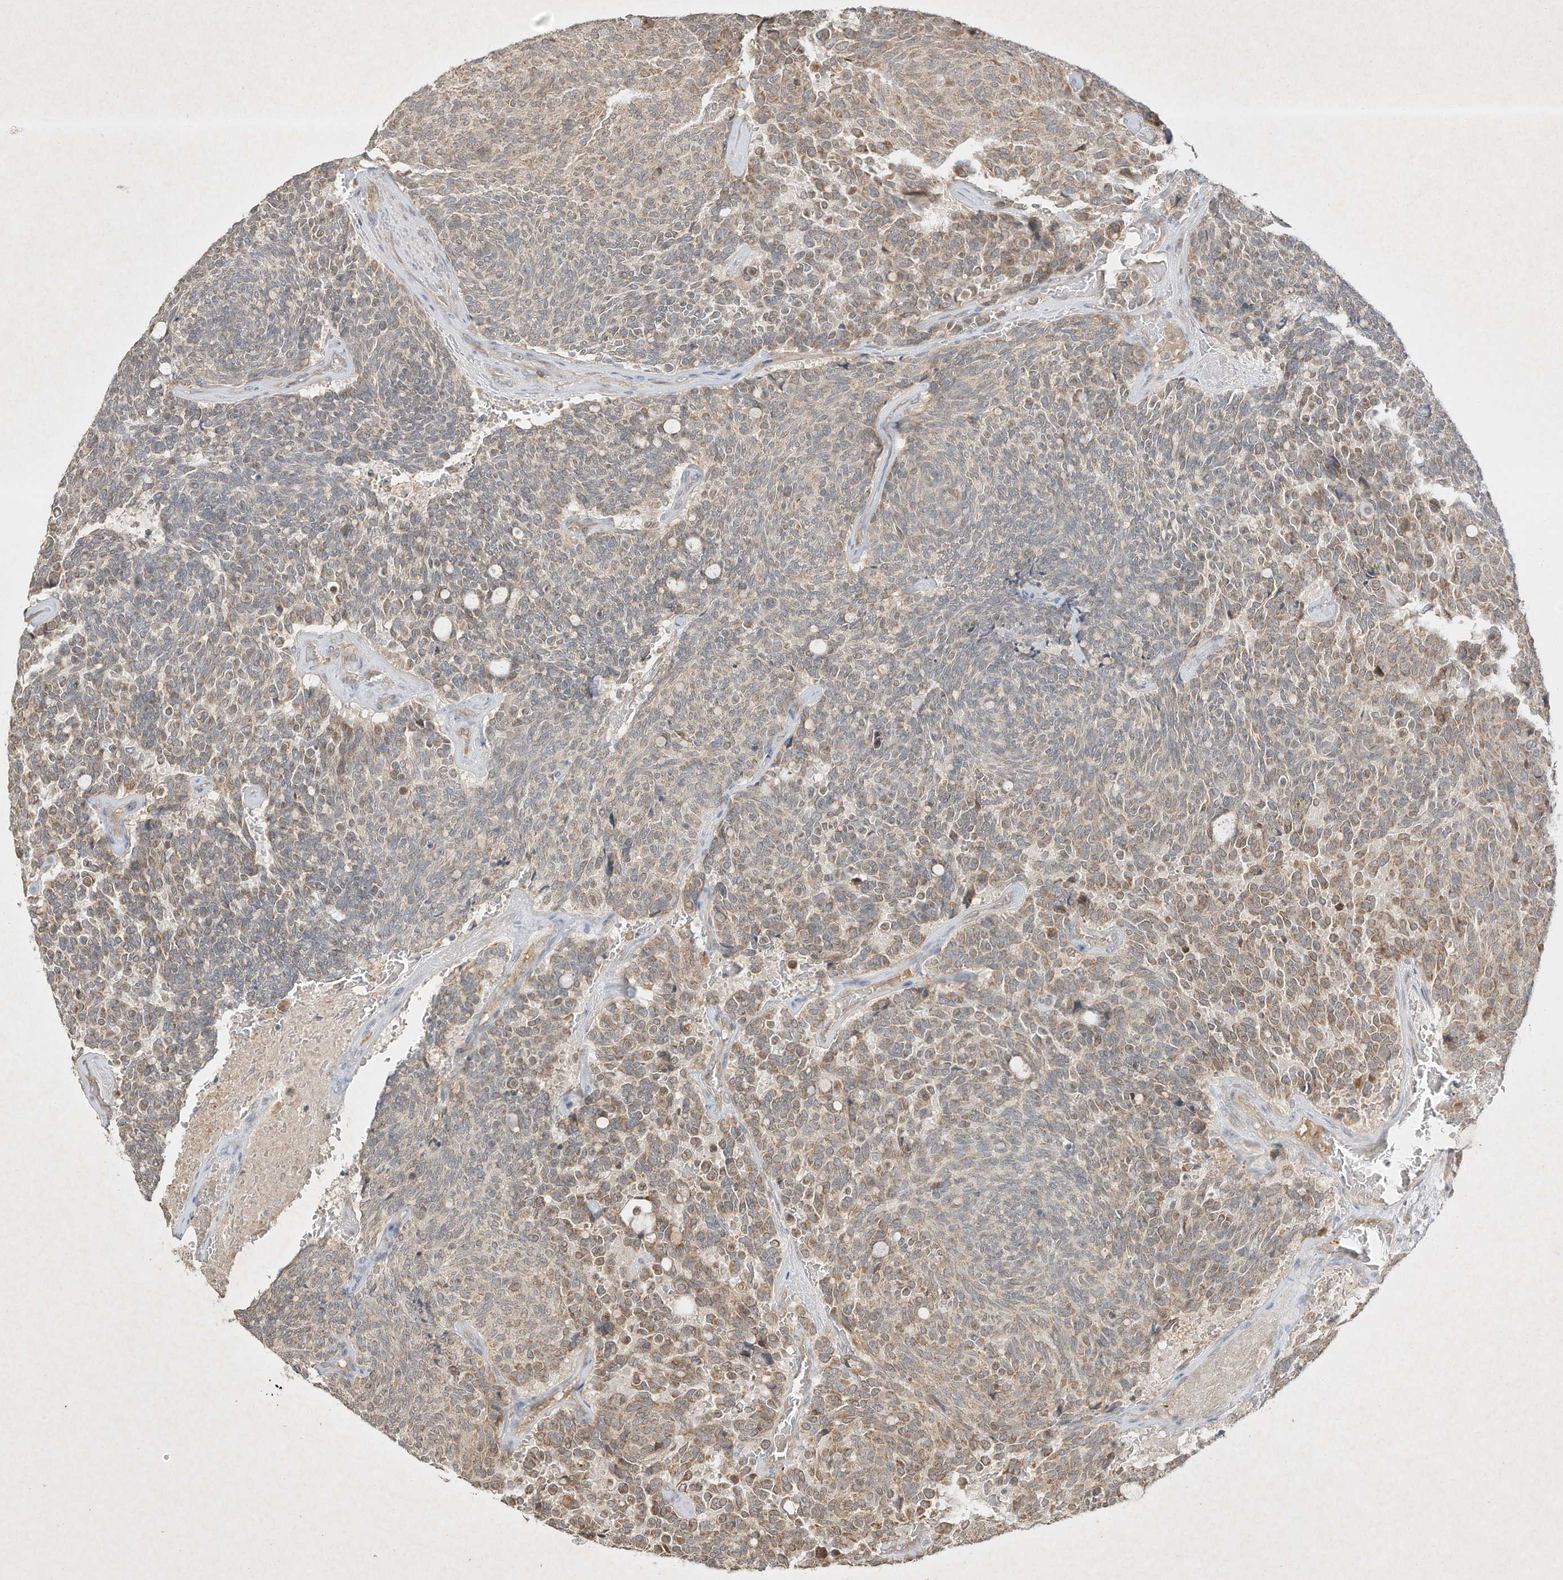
{"staining": {"intensity": "weak", "quantity": ">75%", "location": "cytoplasmic/membranous"}, "tissue": "carcinoid", "cell_type": "Tumor cells", "image_type": "cancer", "snomed": [{"axis": "morphology", "description": "Carcinoid, malignant, NOS"}, {"axis": "topography", "description": "Pancreas"}], "caption": "Immunohistochemistry (DAB) staining of carcinoid reveals weak cytoplasmic/membranous protein positivity in about >75% of tumor cells. The protein is stained brown, and the nuclei are stained in blue (DAB IHC with brightfield microscopy, high magnification).", "gene": "BTRC", "patient": {"sex": "female", "age": 54}}